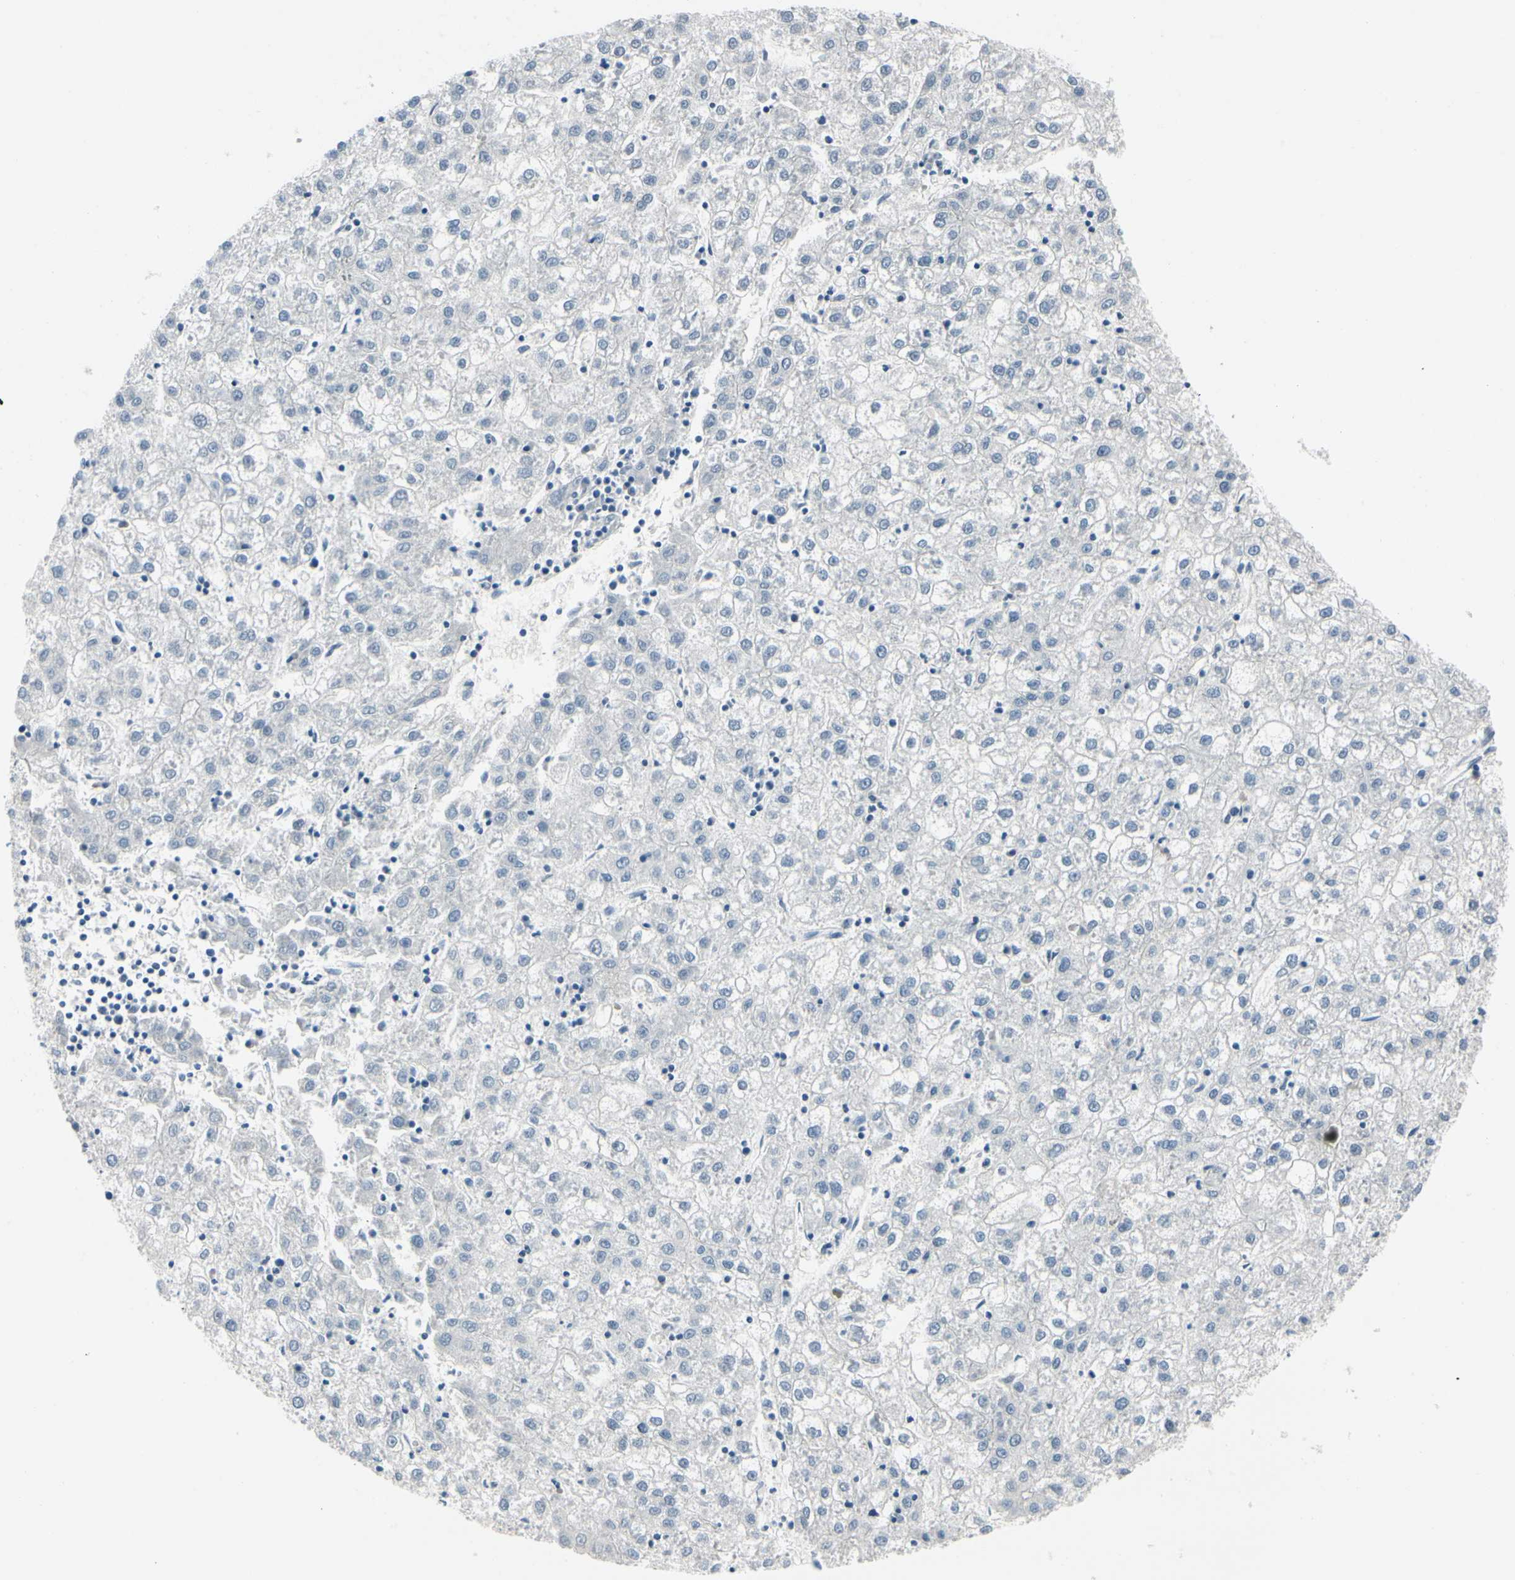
{"staining": {"intensity": "negative", "quantity": "none", "location": "none"}, "tissue": "liver cancer", "cell_type": "Tumor cells", "image_type": "cancer", "snomed": [{"axis": "morphology", "description": "Carcinoma, Hepatocellular, NOS"}, {"axis": "topography", "description": "Liver"}], "caption": "Tumor cells are negative for protein expression in human liver hepatocellular carcinoma.", "gene": "PGR", "patient": {"sex": "male", "age": 72}}